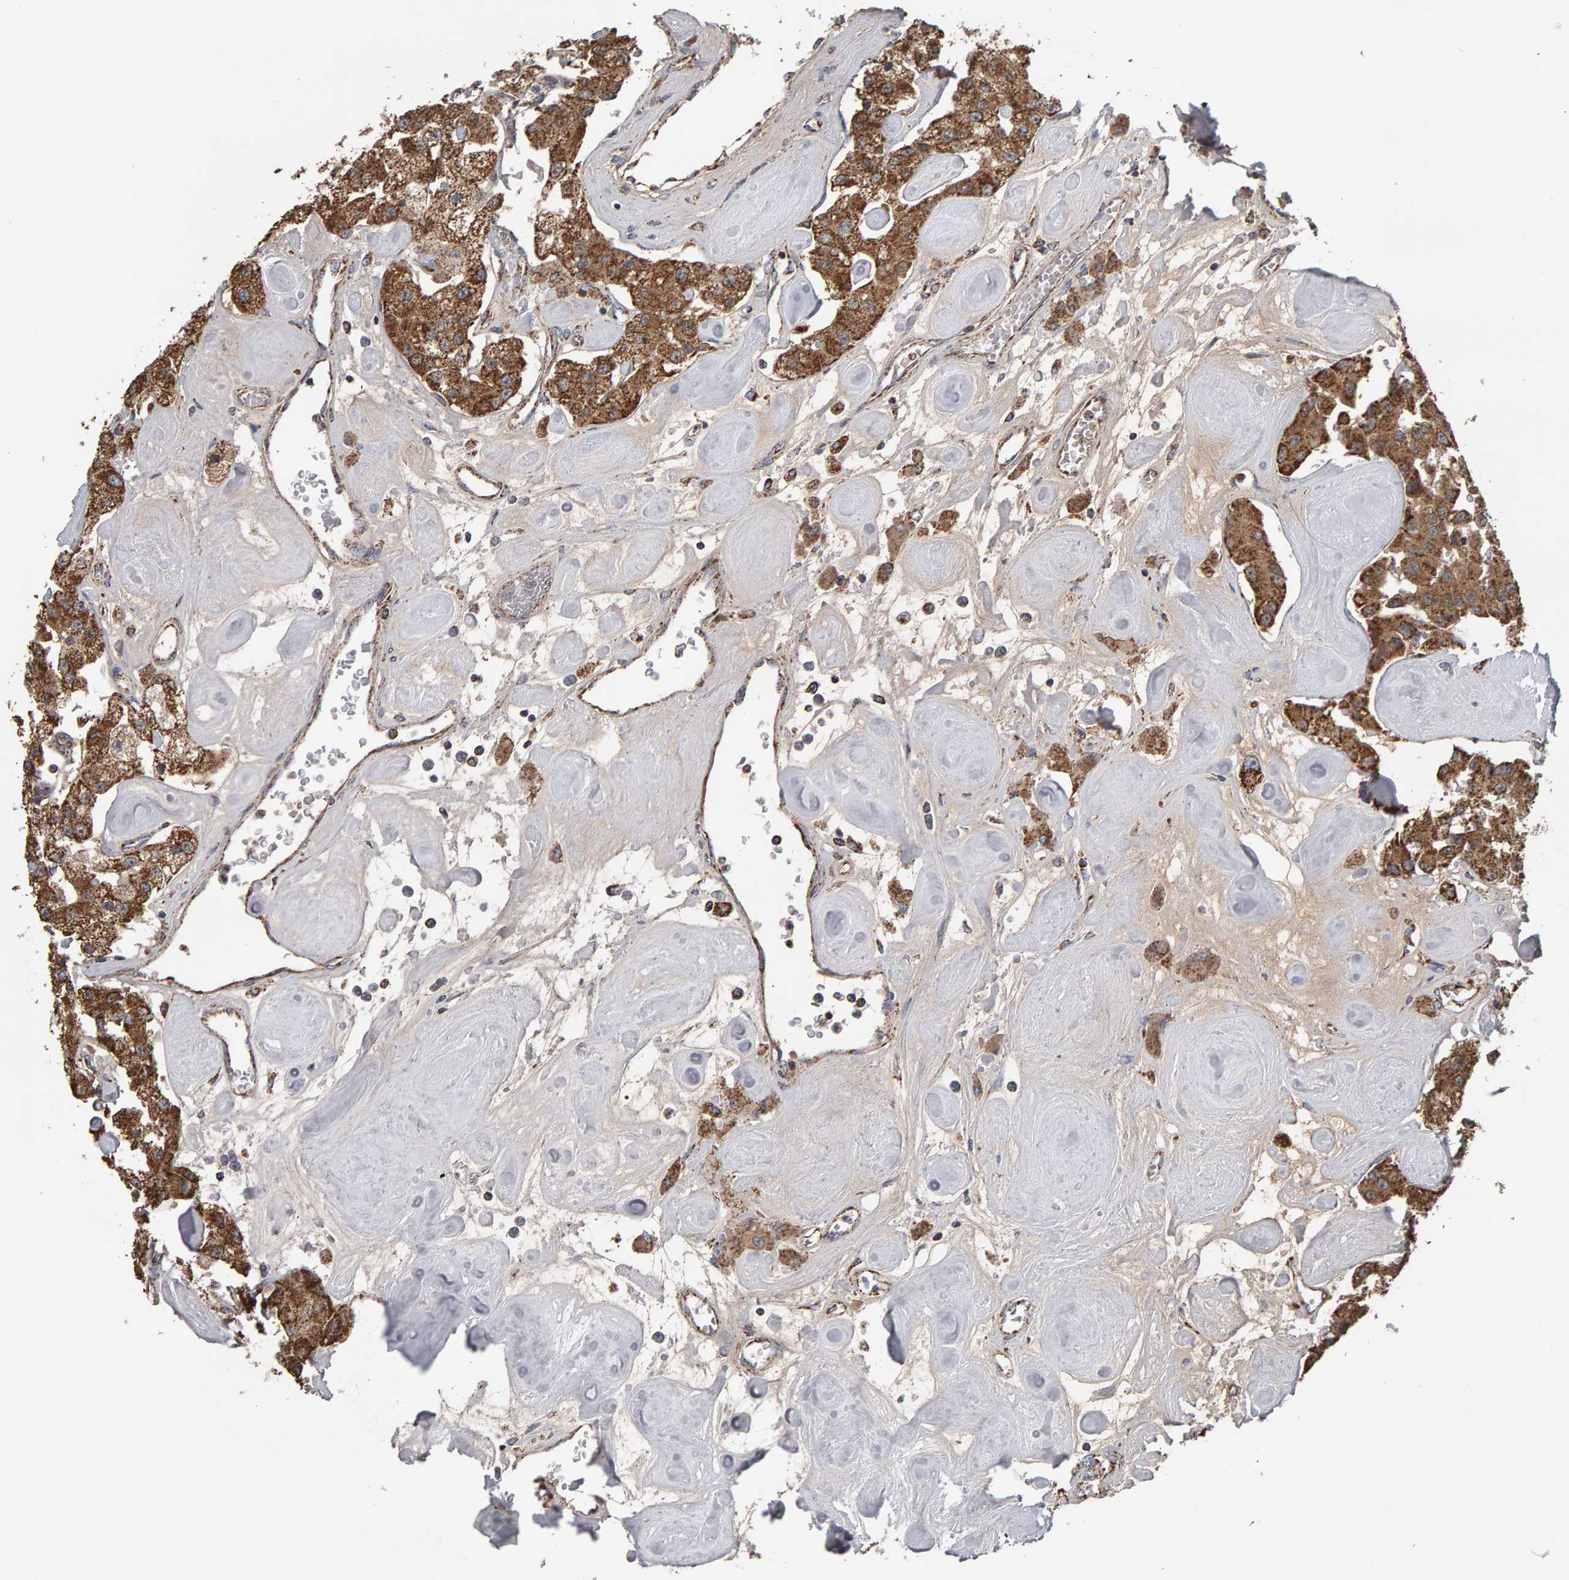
{"staining": {"intensity": "moderate", "quantity": ">75%", "location": "cytoplasmic/membranous"}, "tissue": "carcinoid", "cell_type": "Tumor cells", "image_type": "cancer", "snomed": [{"axis": "morphology", "description": "Carcinoid, malignant, NOS"}, {"axis": "topography", "description": "Pancreas"}], "caption": "Immunohistochemical staining of carcinoid reveals medium levels of moderate cytoplasmic/membranous staining in about >75% of tumor cells. The staining is performed using DAB brown chromogen to label protein expression. The nuclei are counter-stained blue using hematoxylin.", "gene": "TOM1L1", "patient": {"sex": "male", "age": 41}}